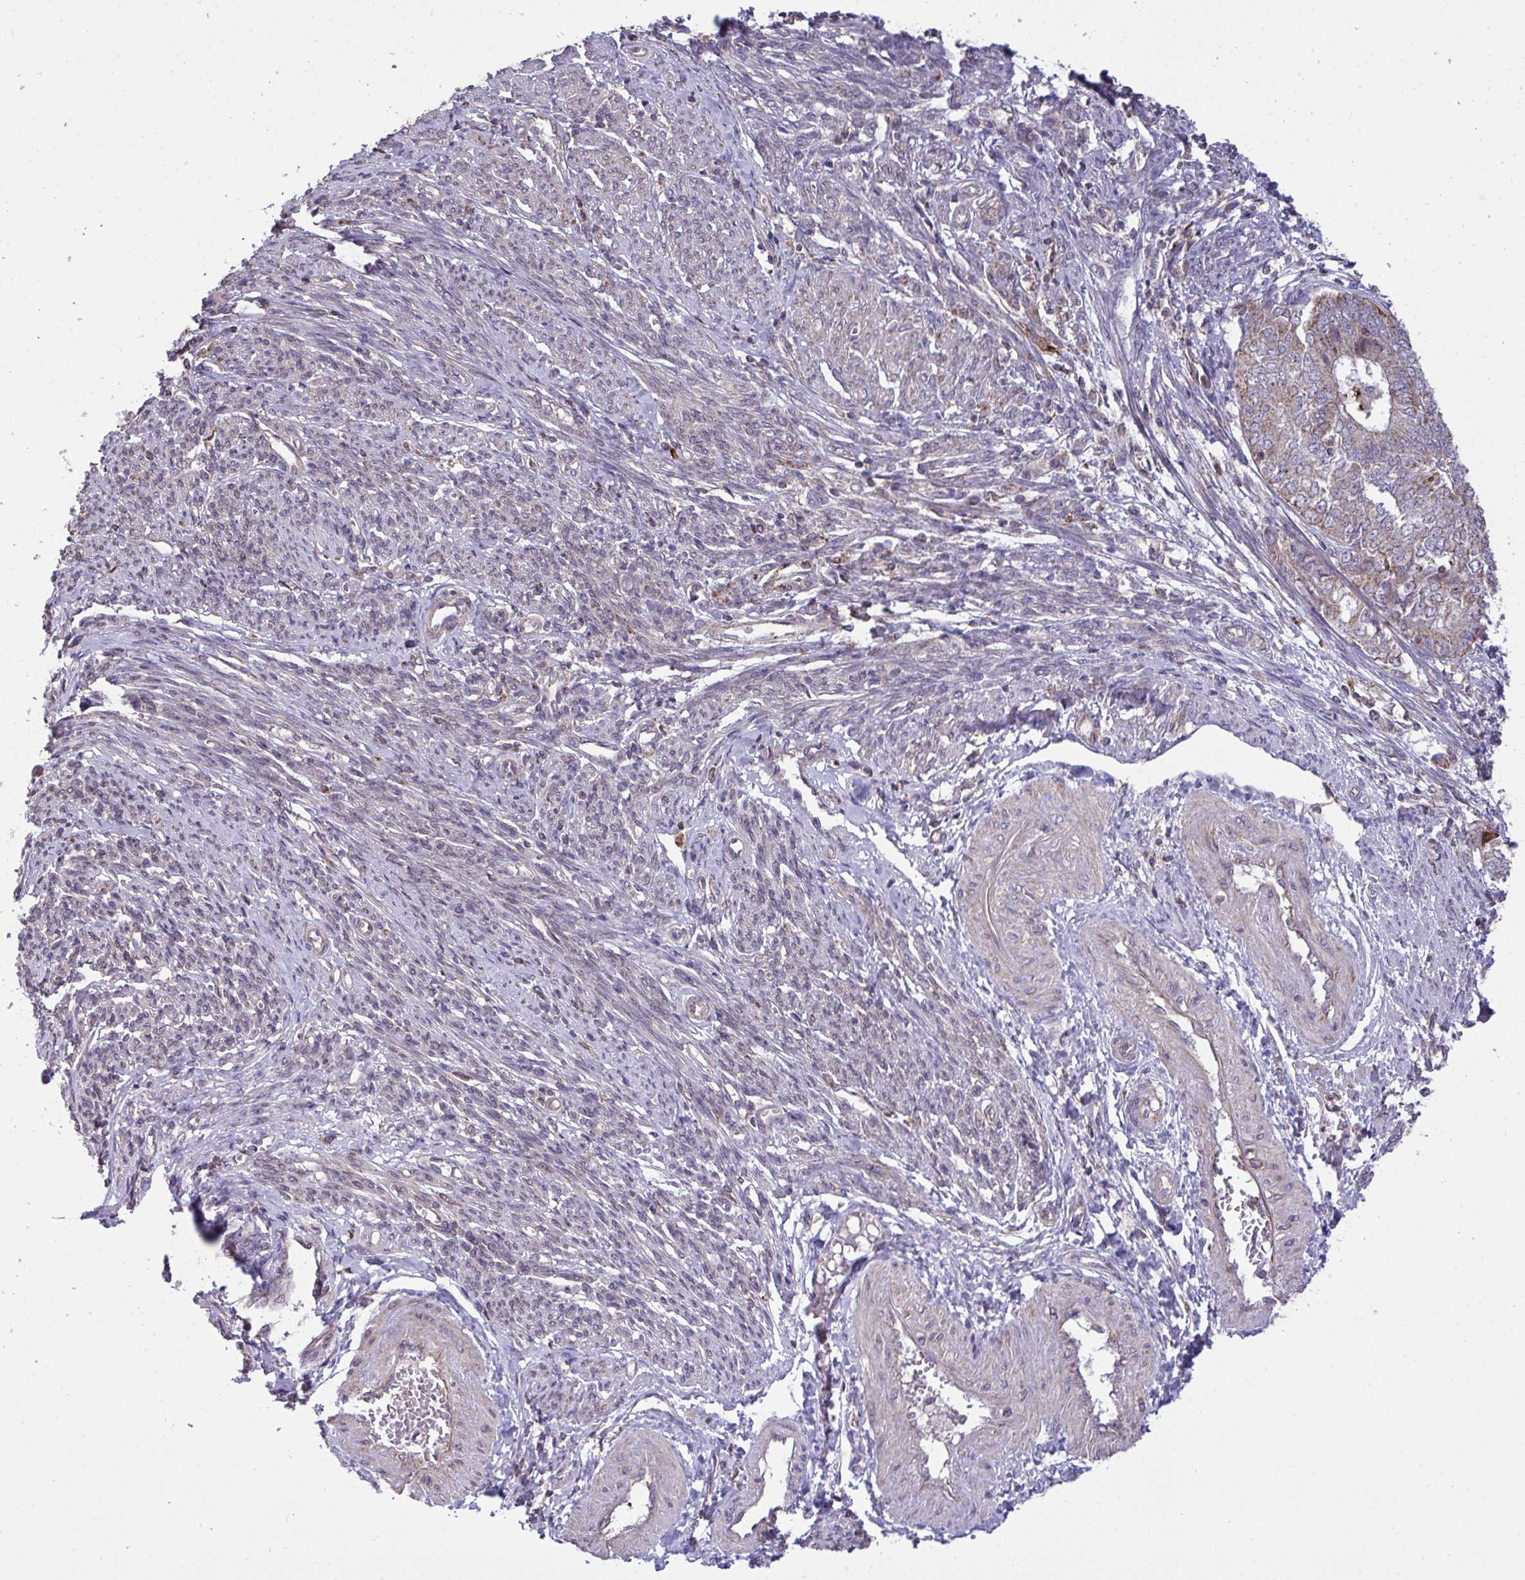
{"staining": {"intensity": "weak", "quantity": "25%-75%", "location": "cytoplasmic/membranous"}, "tissue": "endometrial cancer", "cell_type": "Tumor cells", "image_type": "cancer", "snomed": [{"axis": "morphology", "description": "Adenocarcinoma, NOS"}, {"axis": "topography", "description": "Endometrium"}], "caption": "Protein expression analysis of adenocarcinoma (endometrial) reveals weak cytoplasmic/membranous staining in approximately 25%-75% of tumor cells.", "gene": "PPM1H", "patient": {"sex": "female", "age": 62}}